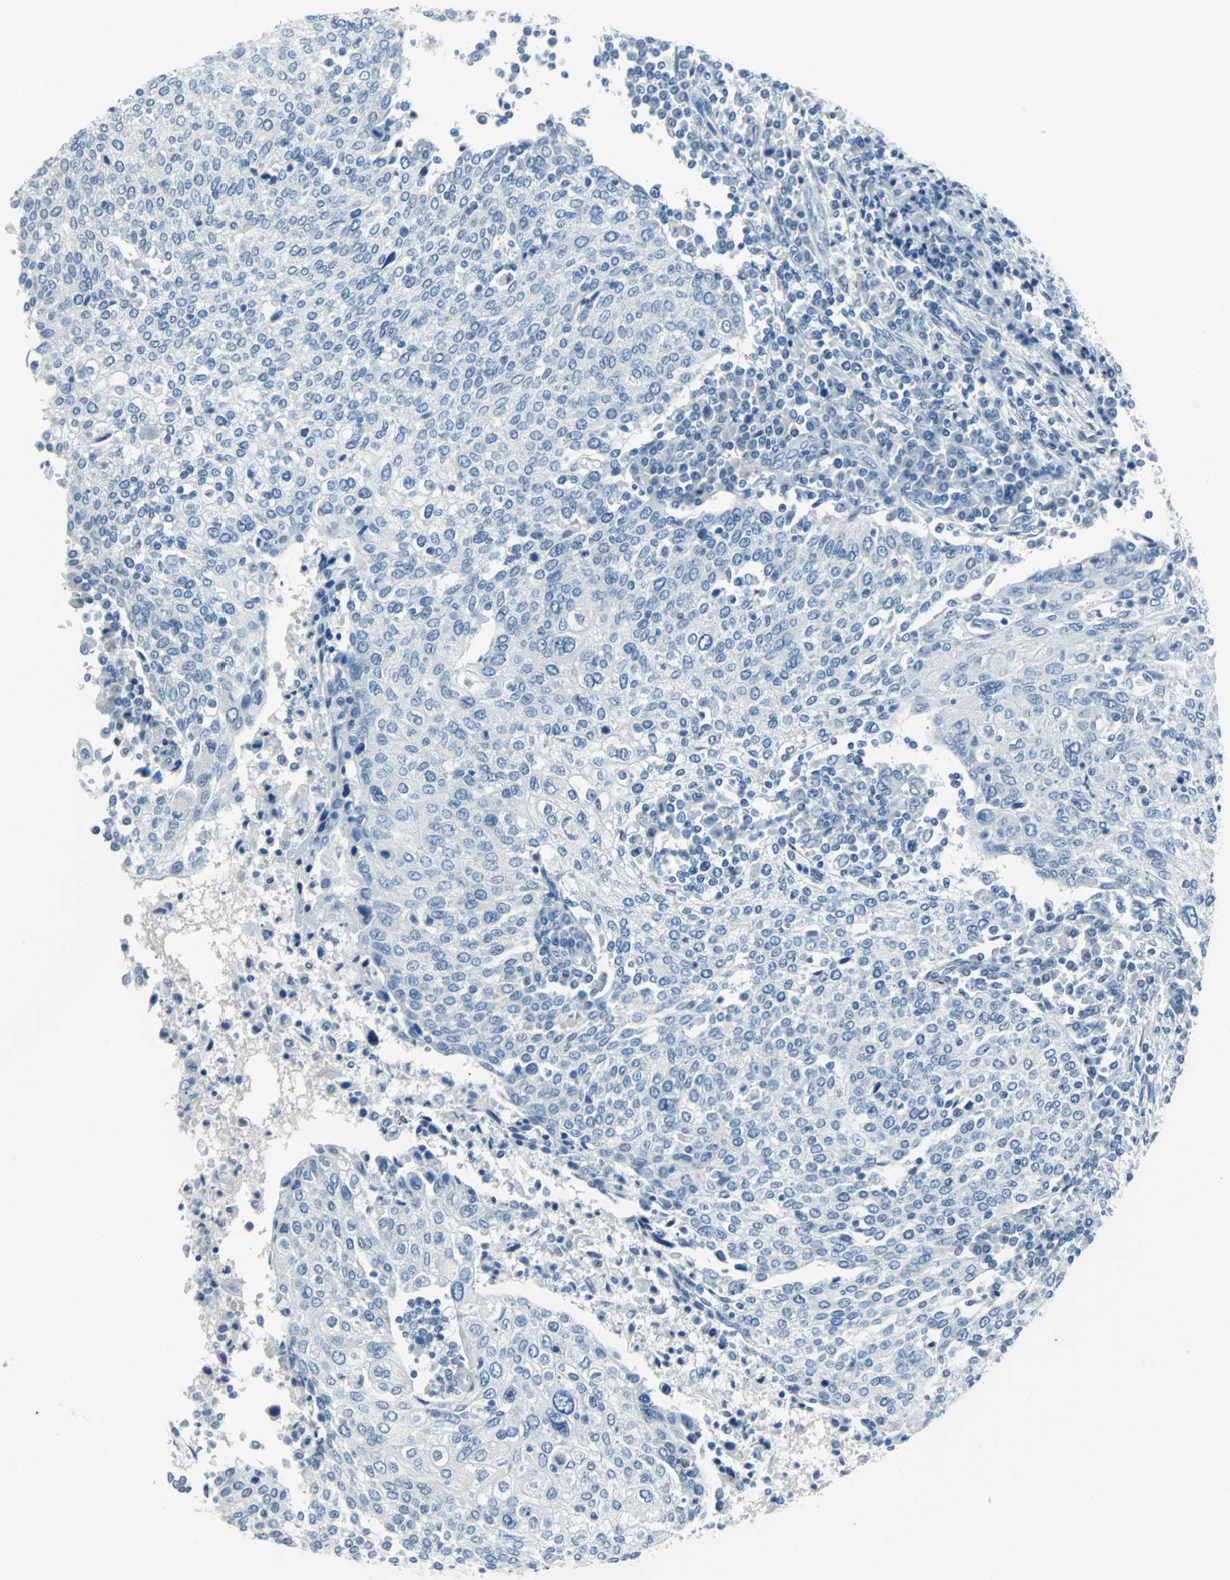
{"staining": {"intensity": "negative", "quantity": "none", "location": "none"}, "tissue": "cervical cancer", "cell_type": "Tumor cells", "image_type": "cancer", "snomed": [{"axis": "morphology", "description": "Squamous cell carcinoma, NOS"}, {"axis": "topography", "description": "Cervix"}], "caption": "Immunohistochemical staining of human cervical cancer displays no significant staining in tumor cells.", "gene": "CYB5A", "patient": {"sex": "female", "age": 40}}